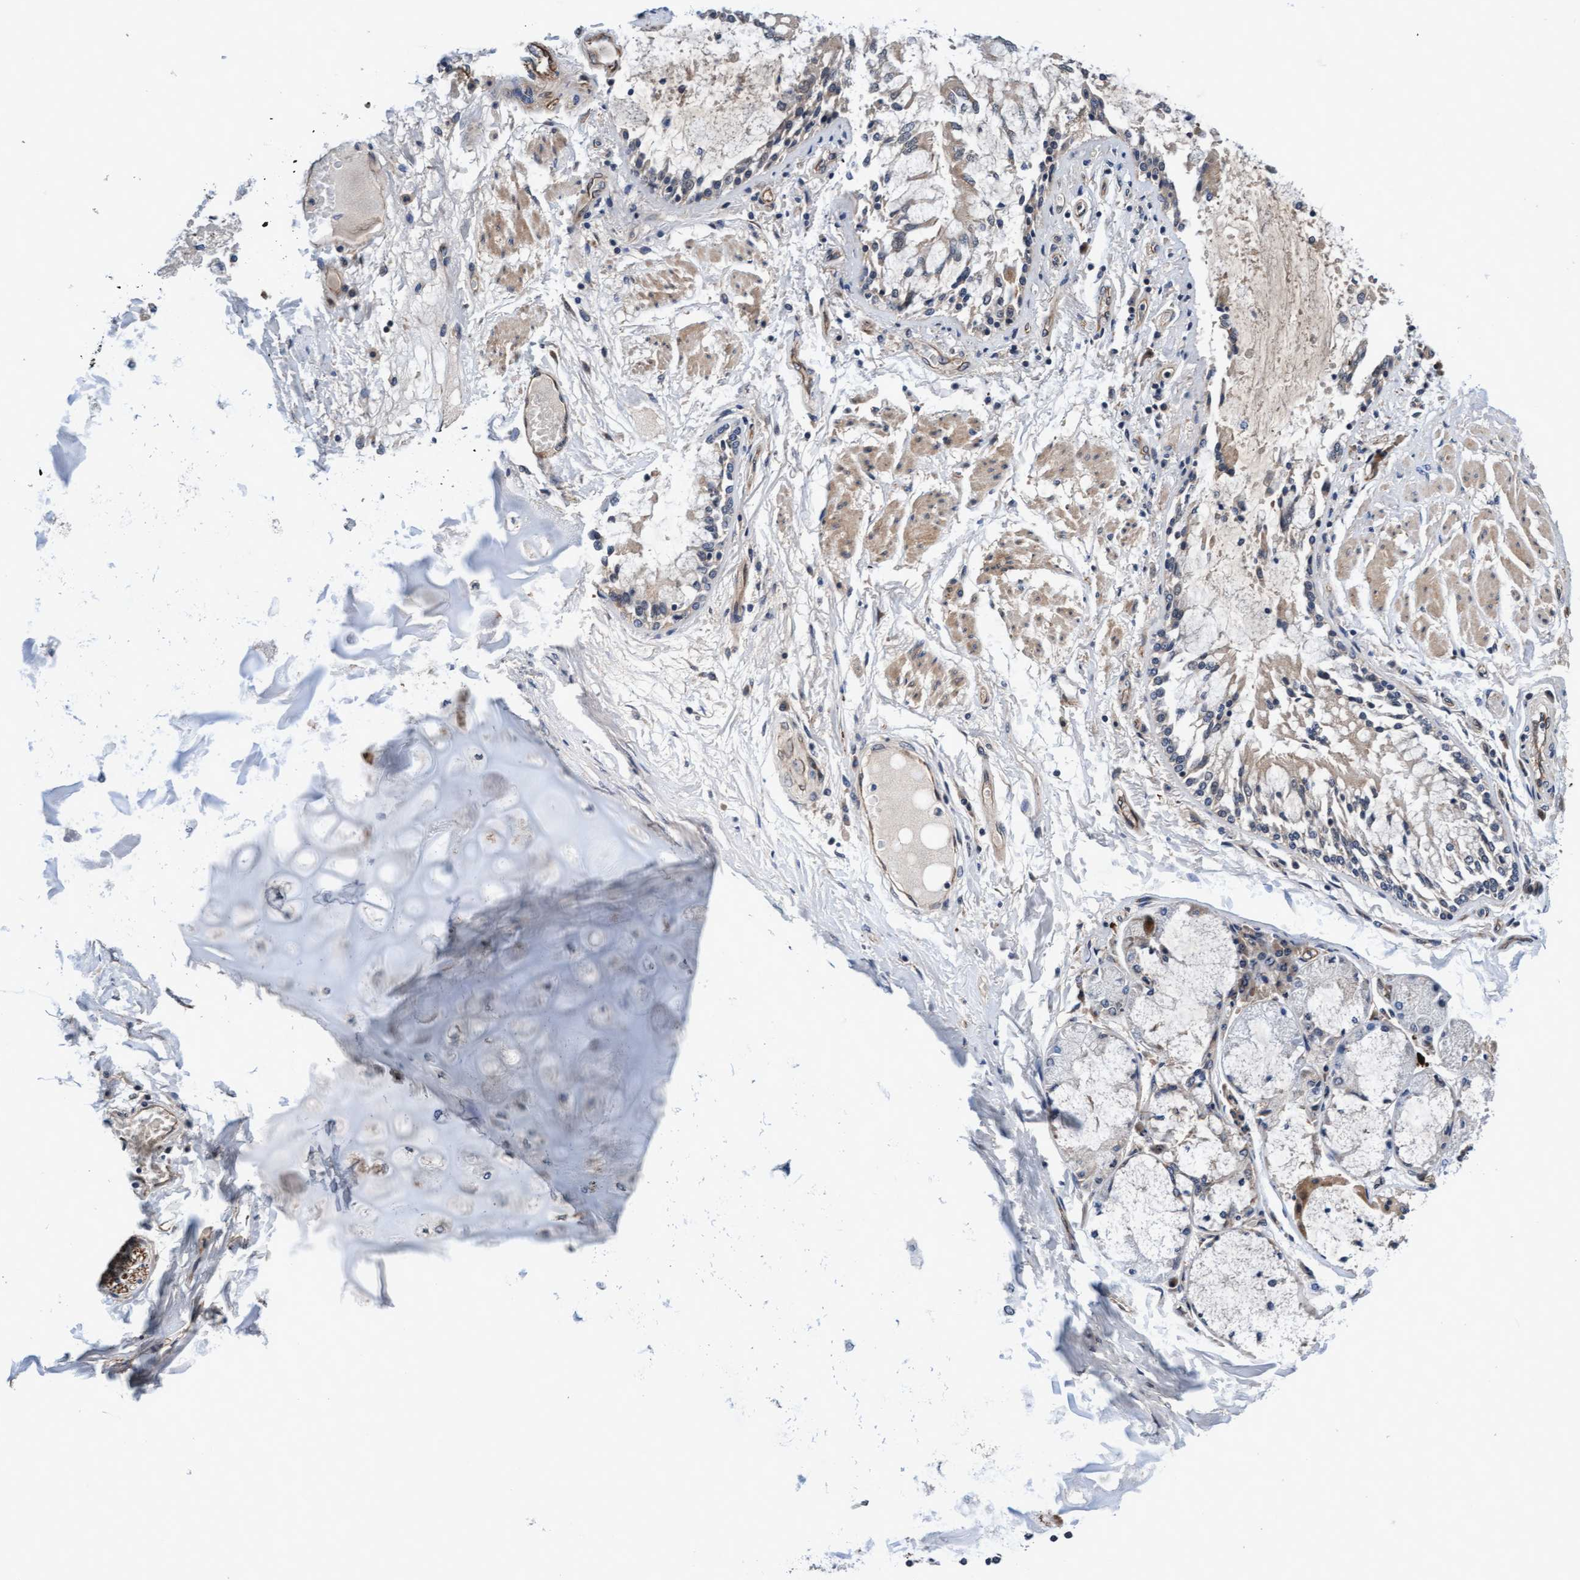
{"staining": {"intensity": "weak", "quantity": "<25%", "location": "cytoplasmic/membranous"}, "tissue": "lung cancer", "cell_type": "Tumor cells", "image_type": "cancer", "snomed": [{"axis": "morphology", "description": "Normal tissue, NOS"}, {"axis": "morphology", "description": "Squamous cell carcinoma, NOS"}, {"axis": "topography", "description": "Lymph node"}, {"axis": "topography", "description": "Cartilage tissue"}, {"axis": "topography", "description": "Bronchus"}, {"axis": "topography", "description": "Lung"}, {"axis": "topography", "description": "Peripheral nerve tissue"}], "caption": "Tumor cells show no significant protein expression in lung cancer (squamous cell carcinoma).", "gene": "EFCAB13", "patient": {"sex": "female", "age": 49}}